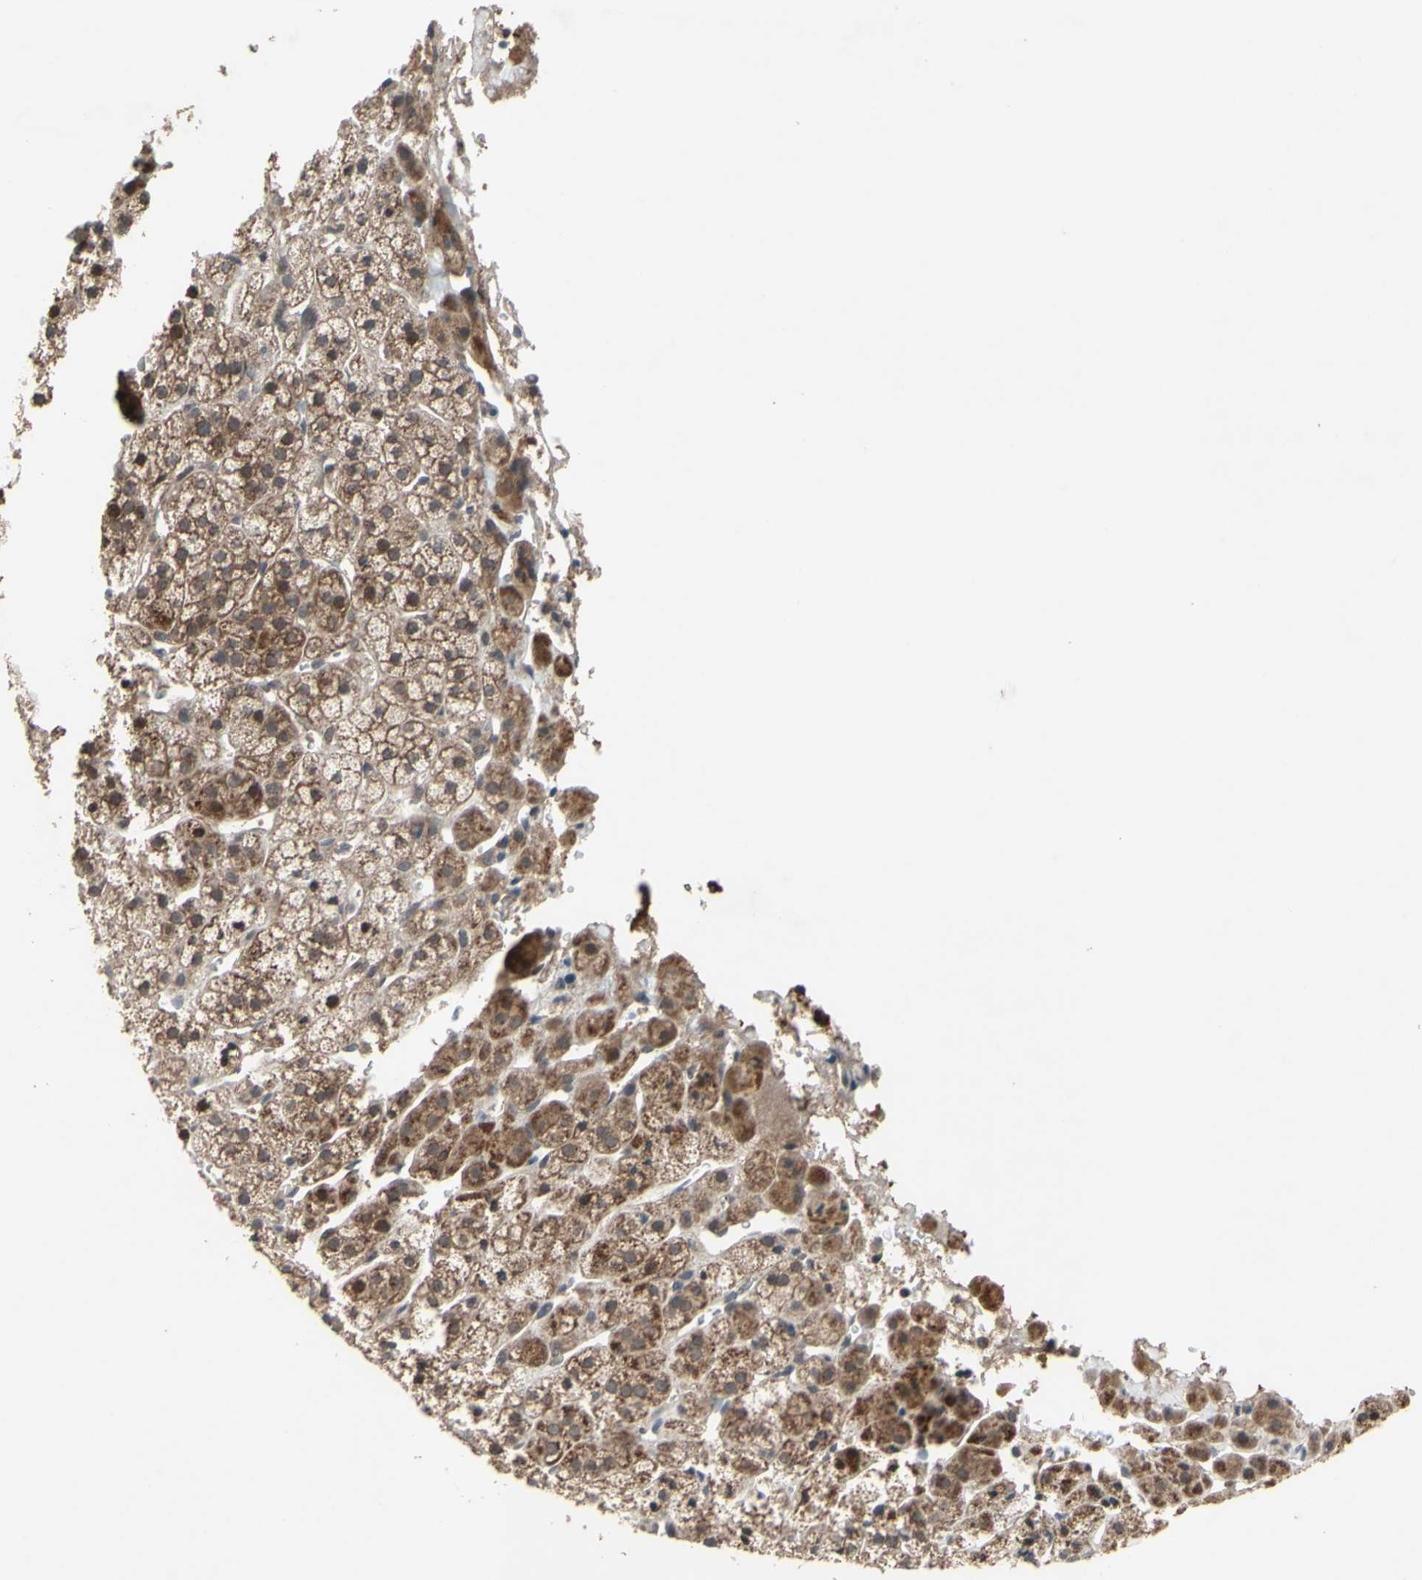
{"staining": {"intensity": "moderate", "quantity": ">75%", "location": "cytoplasmic/membranous"}, "tissue": "adrenal gland", "cell_type": "Glandular cells", "image_type": "normal", "snomed": [{"axis": "morphology", "description": "Normal tissue, NOS"}, {"axis": "topography", "description": "Adrenal gland"}], "caption": "Adrenal gland stained for a protein (brown) demonstrates moderate cytoplasmic/membranous positive expression in about >75% of glandular cells.", "gene": "CD164", "patient": {"sex": "male", "age": 56}}